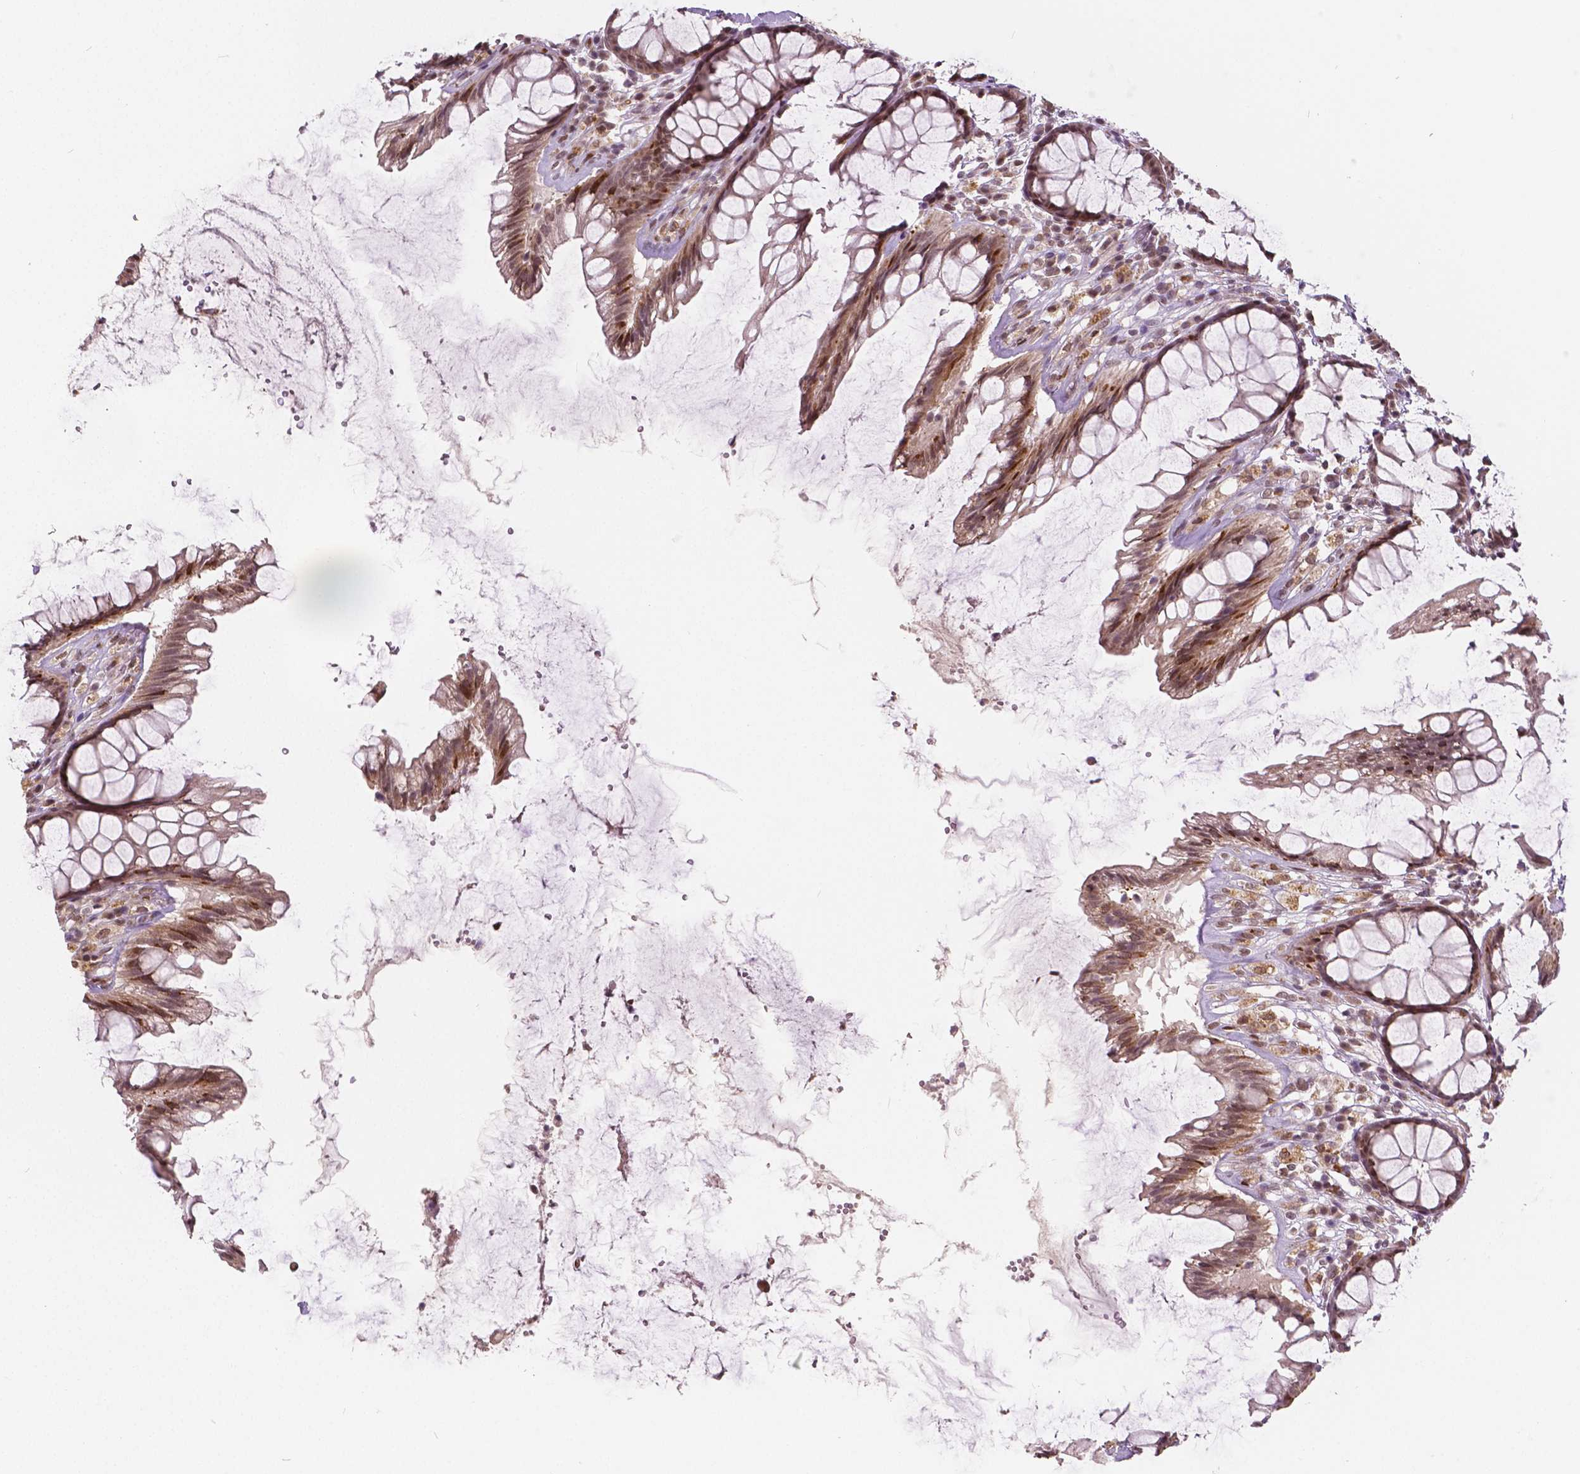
{"staining": {"intensity": "moderate", "quantity": "<25%", "location": "nuclear"}, "tissue": "rectum", "cell_type": "Glandular cells", "image_type": "normal", "snomed": [{"axis": "morphology", "description": "Normal tissue, NOS"}, {"axis": "topography", "description": "Rectum"}], "caption": "Approximately <25% of glandular cells in benign rectum display moderate nuclear protein positivity as visualized by brown immunohistochemical staining.", "gene": "HMBOX1", "patient": {"sex": "male", "age": 72}}